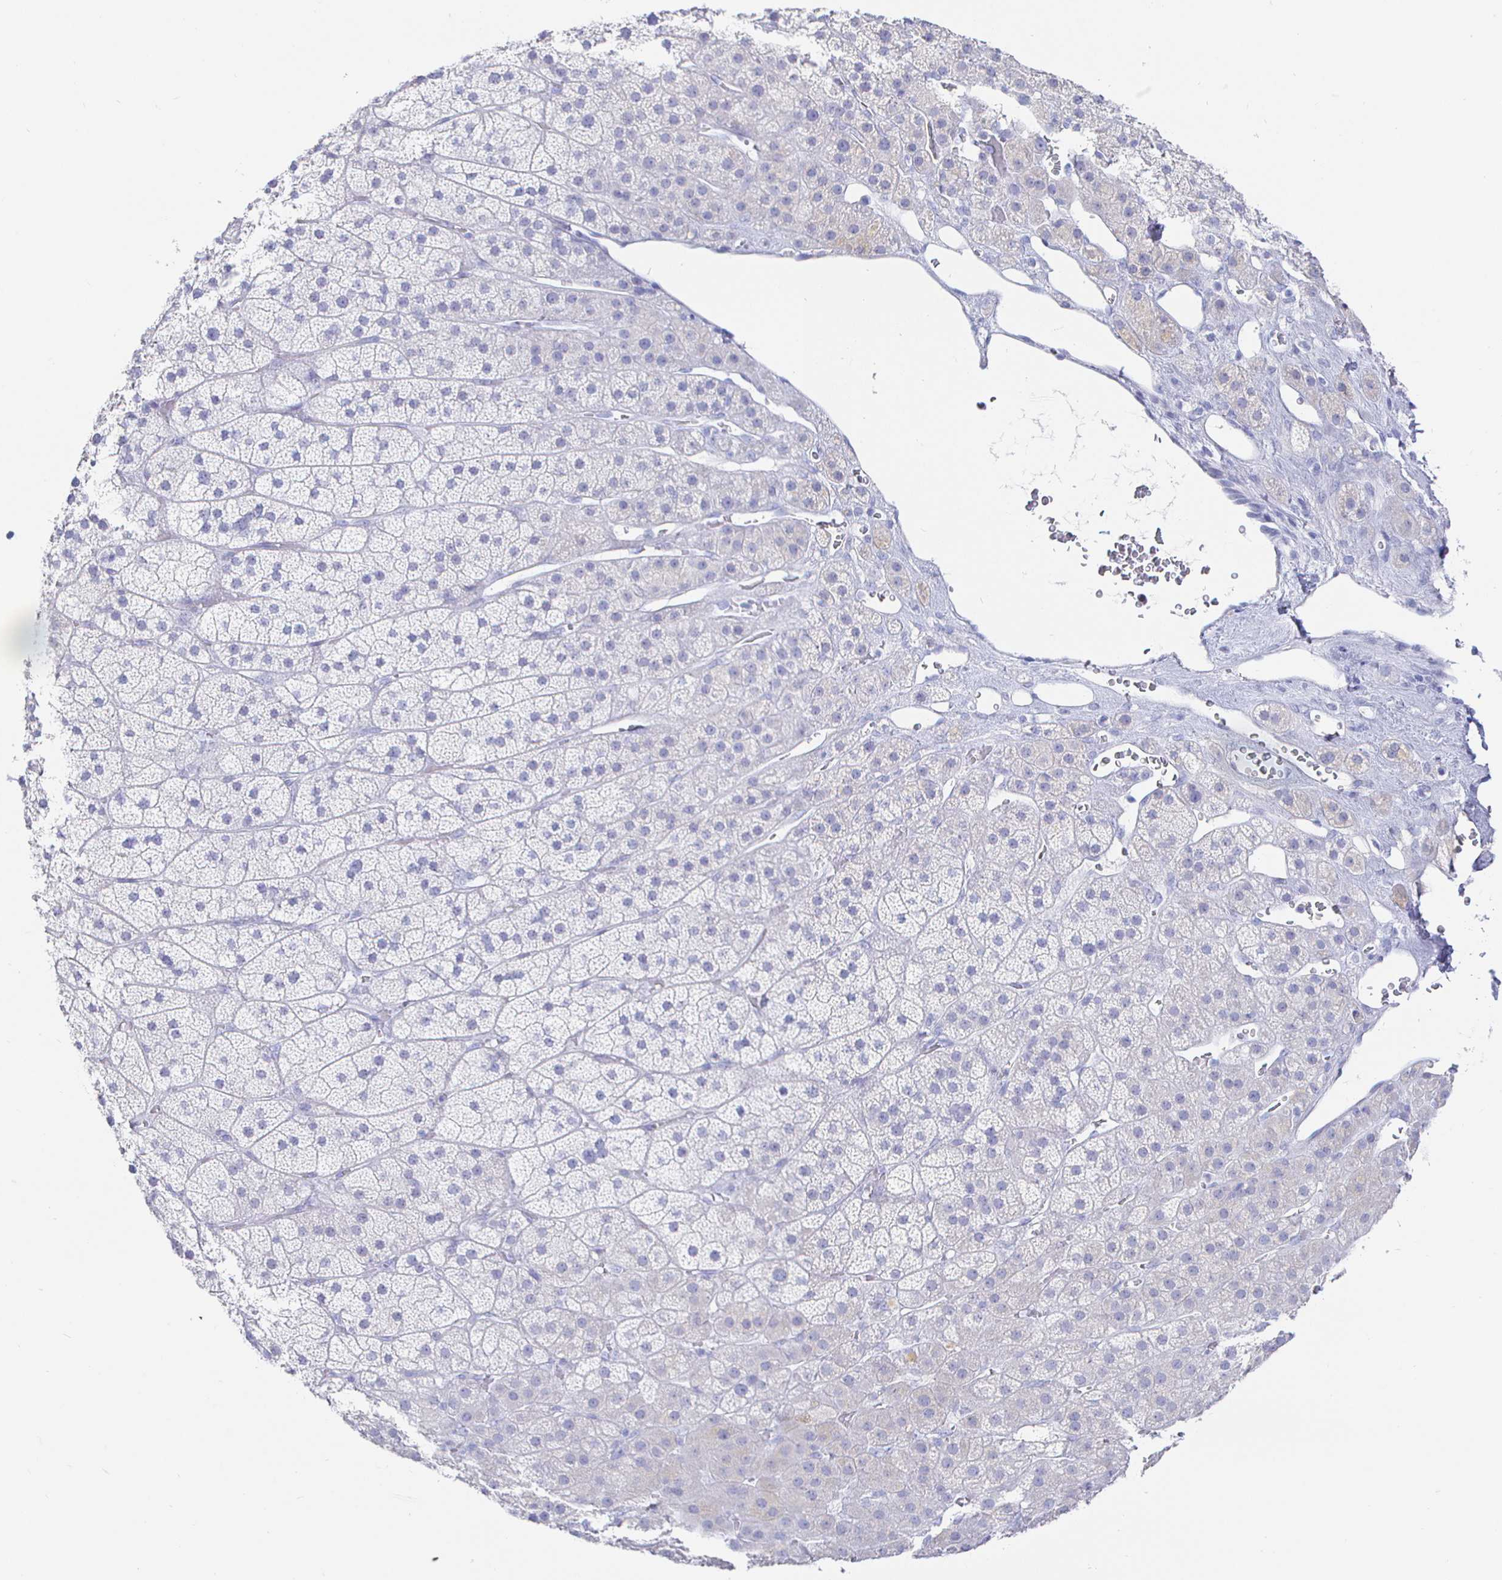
{"staining": {"intensity": "negative", "quantity": "none", "location": "none"}, "tissue": "adrenal gland", "cell_type": "Glandular cells", "image_type": "normal", "snomed": [{"axis": "morphology", "description": "Normal tissue, NOS"}, {"axis": "topography", "description": "Adrenal gland"}], "caption": "Glandular cells show no significant protein staining in normal adrenal gland. Brightfield microscopy of IHC stained with DAB (3,3'-diaminobenzidine) (brown) and hematoxylin (blue), captured at high magnification.", "gene": "CLCA1", "patient": {"sex": "male", "age": 57}}